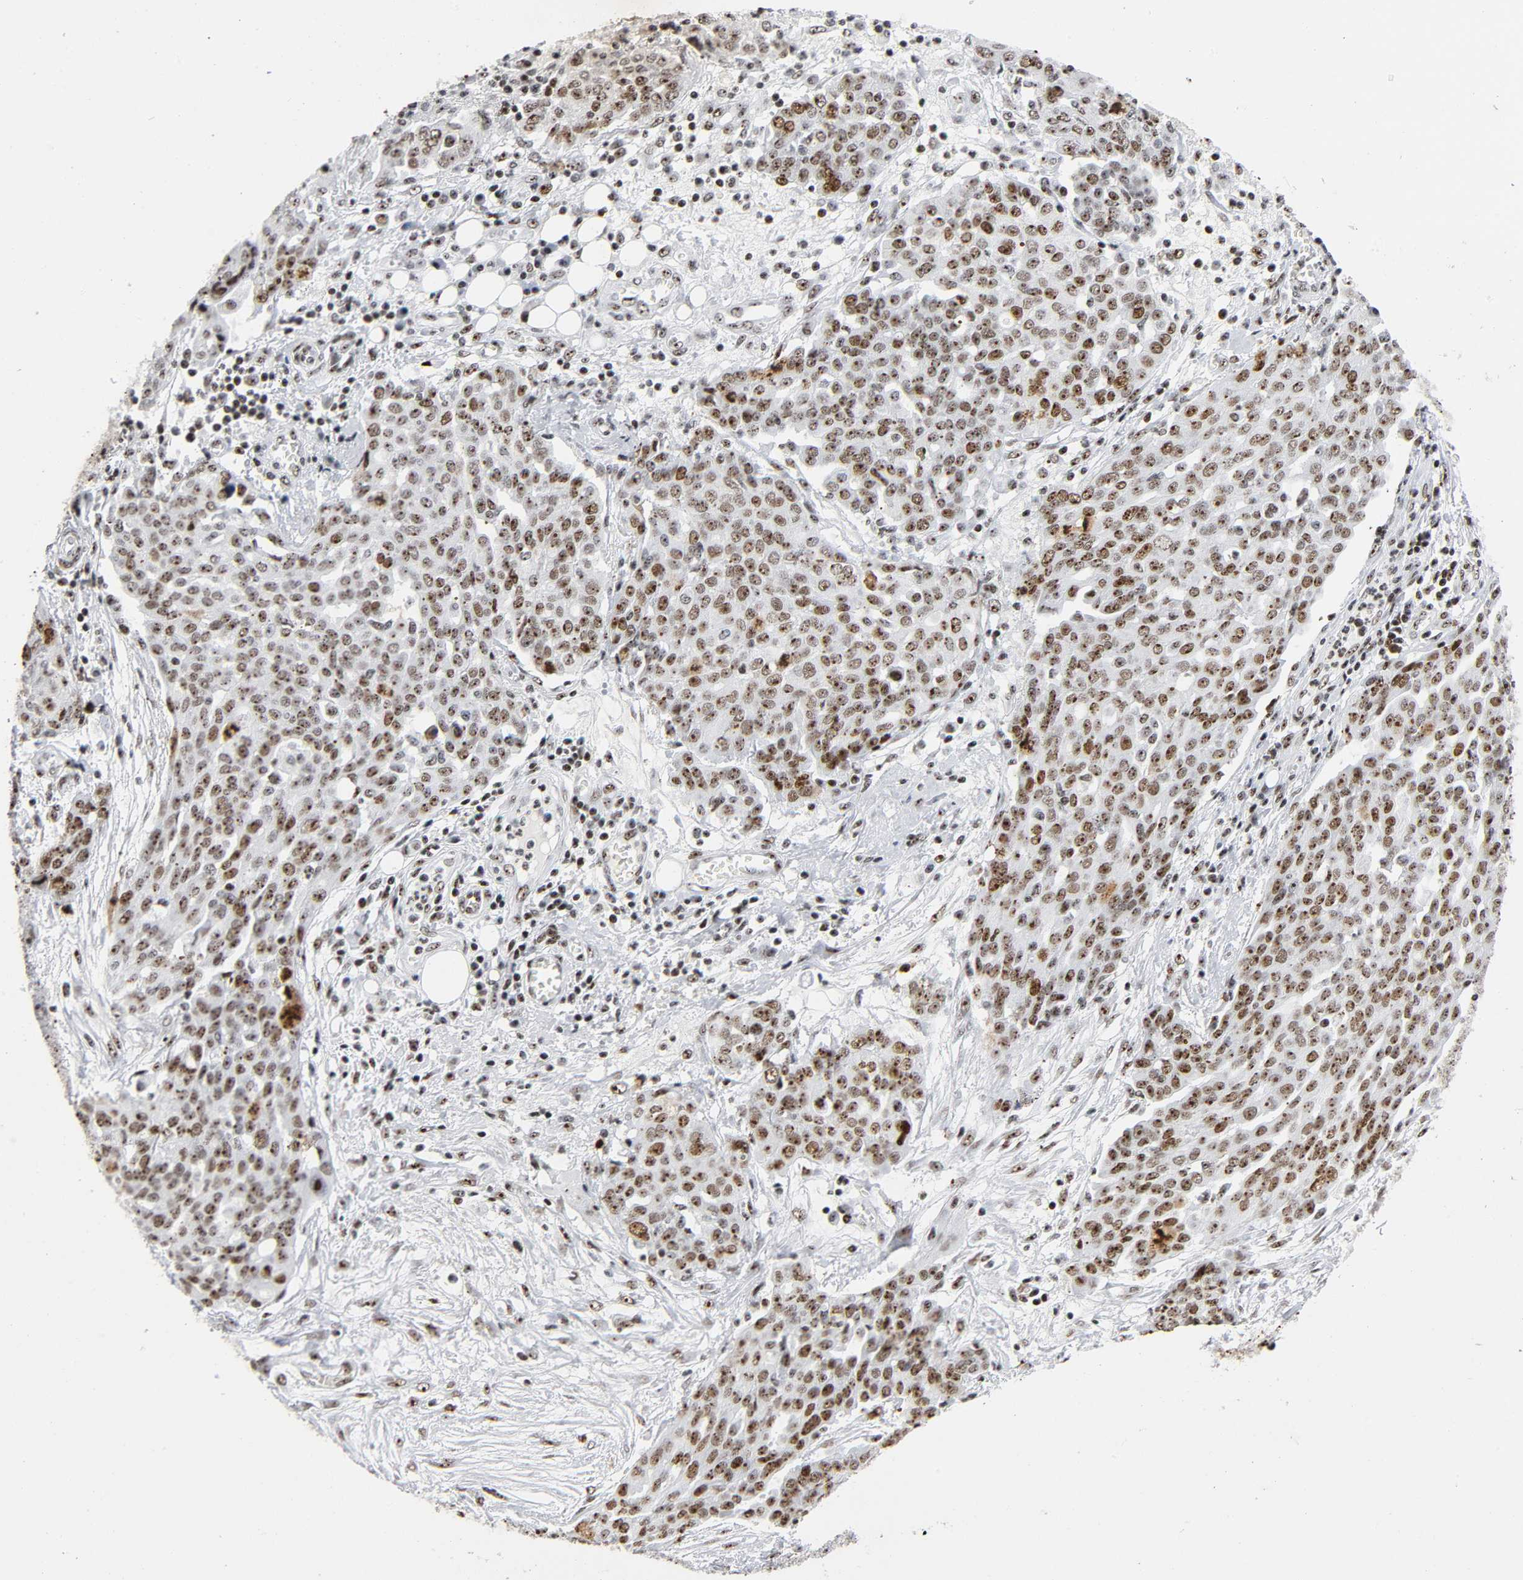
{"staining": {"intensity": "strong", "quantity": ">75%", "location": "nuclear"}, "tissue": "ovarian cancer", "cell_type": "Tumor cells", "image_type": "cancer", "snomed": [{"axis": "morphology", "description": "Cystadenocarcinoma, serous, NOS"}, {"axis": "topography", "description": "Soft tissue"}, {"axis": "topography", "description": "Ovary"}], "caption": "Immunohistochemistry image of neoplastic tissue: human ovarian cancer (serous cystadenocarcinoma) stained using immunohistochemistry demonstrates high levels of strong protein expression localized specifically in the nuclear of tumor cells, appearing as a nuclear brown color.", "gene": "UBTF", "patient": {"sex": "female", "age": 57}}